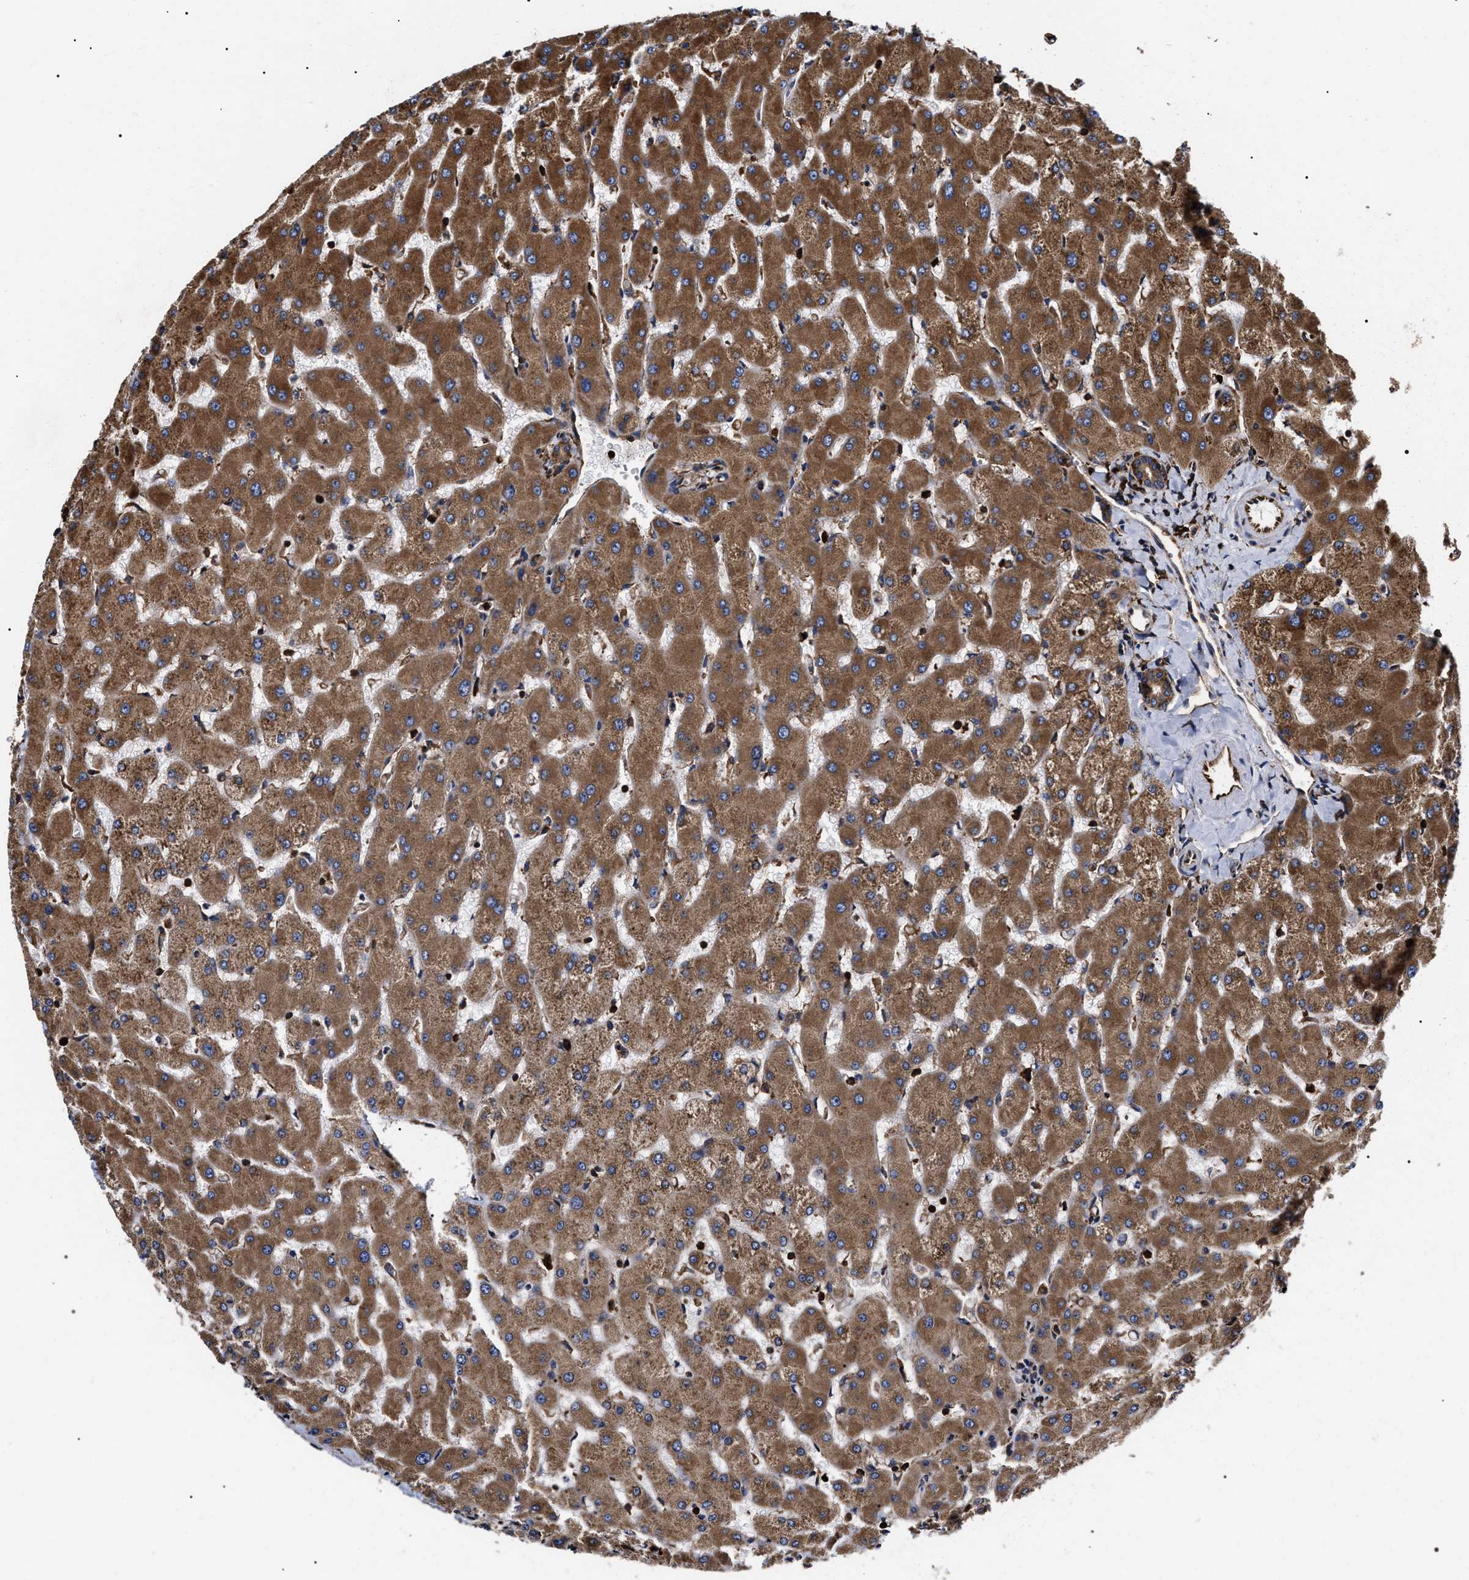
{"staining": {"intensity": "moderate", "quantity": ">75%", "location": "cytoplasmic/membranous"}, "tissue": "liver", "cell_type": "Cholangiocytes", "image_type": "normal", "snomed": [{"axis": "morphology", "description": "Normal tissue, NOS"}, {"axis": "topography", "description": "Liver"}], "caption": "Immunohistochemistry (IHC) photomicrograph of benign liver: human liver stained using immunohistochemistry (IHC) shows medium levels of moderate protein expression localized specifically in the cytoplasmic/membranous of cholangiocytes, appearing as a cytoplasmic/membranous brown color.", "gene": "SERBP1", "patient": {"sex": "female", "age": 63}}